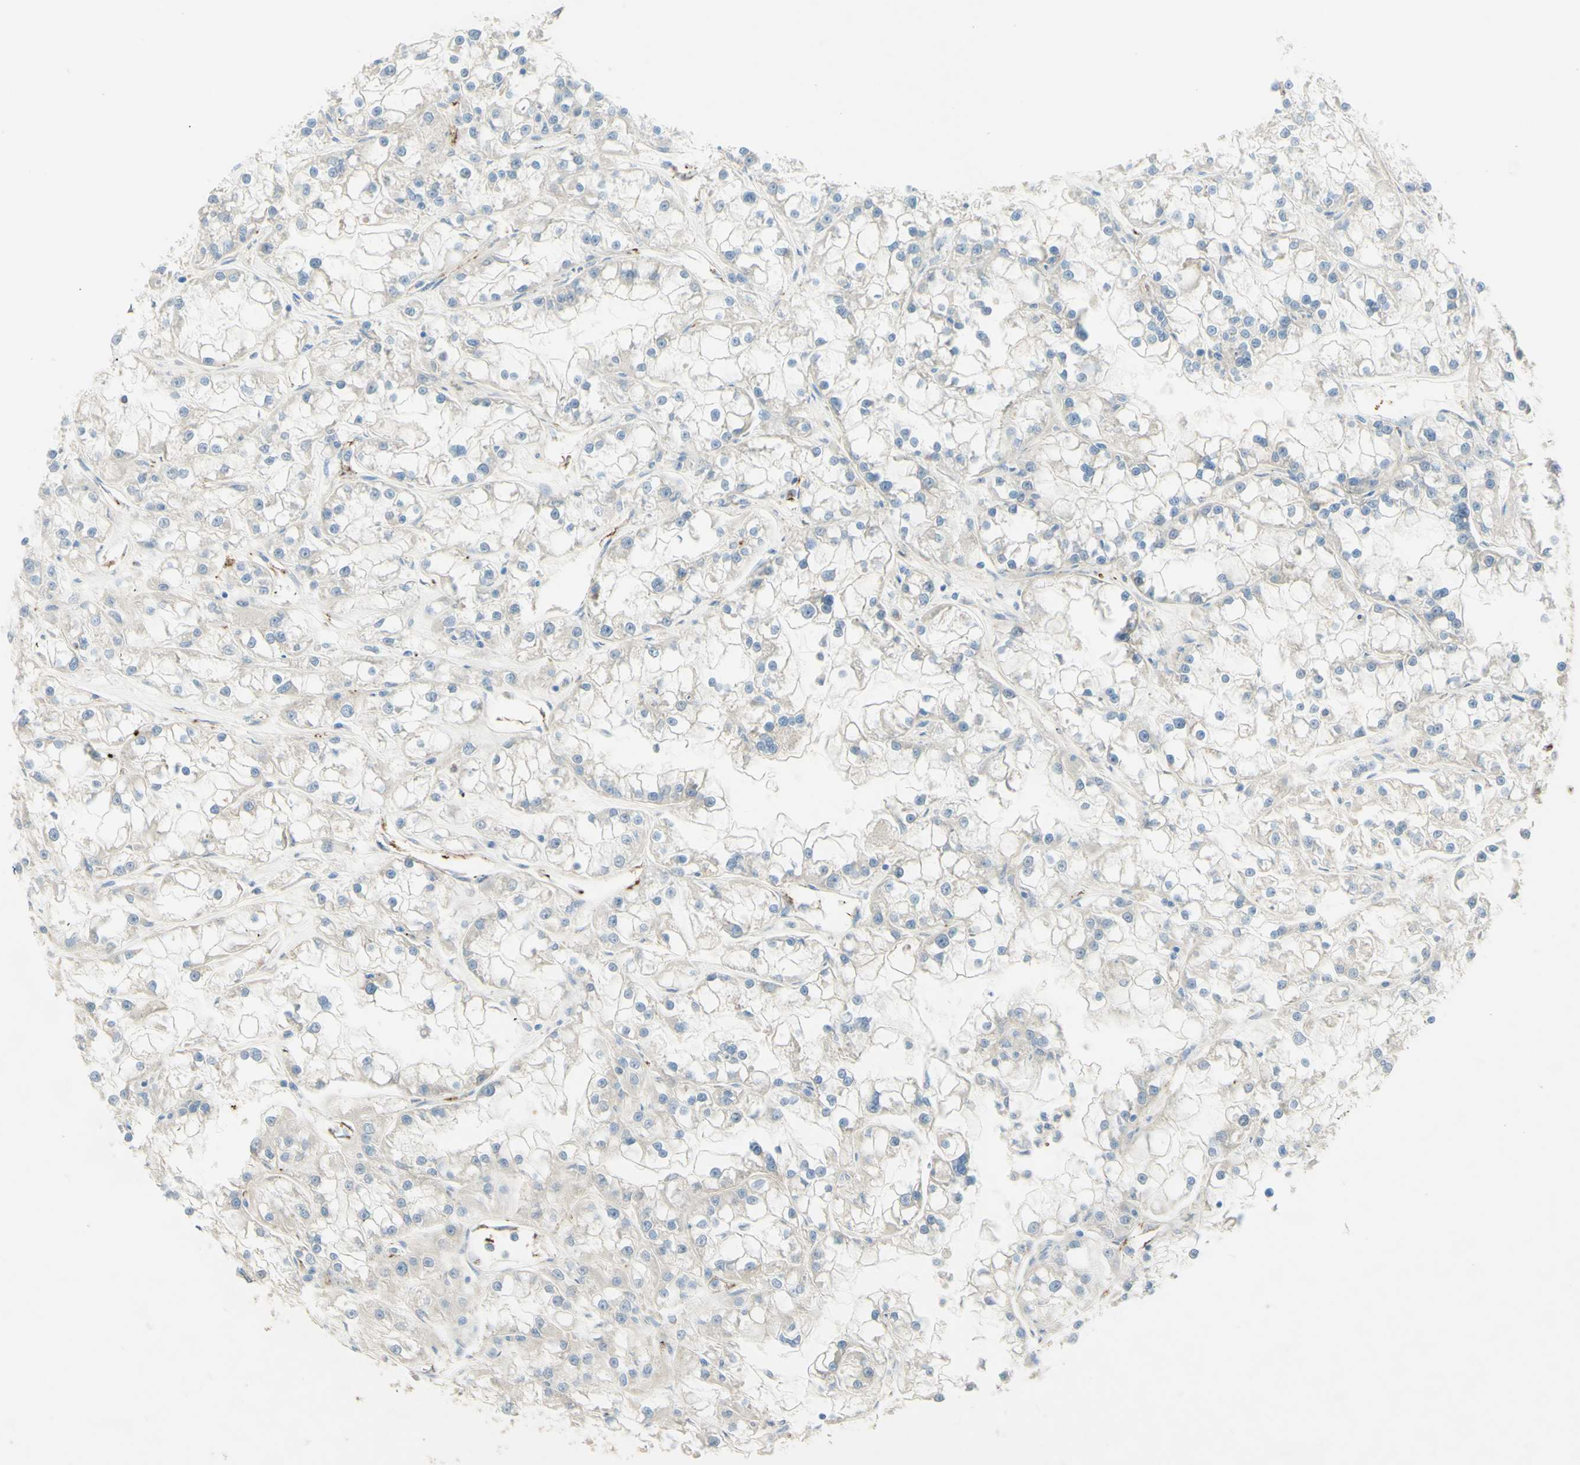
{"staining": {"intensity": "negative", "quantity": "none", "location": "none"}, "tissue": "renal cancer", "cell_type": "Tumor cells", "image_type": "cancer", "snomed": [{"axis": "morphology", "description": "Adenocarcinoma, NOS"}, {"axis": "topography", "description": "Kidney"}], "caption": "Renal cancer (adenocarcinoma) stained for a protein using immunohistochemistry demonstrates no positivity tumor cells.", "gene": "GAN", "patient": {"sex": "female", "age": 52}}